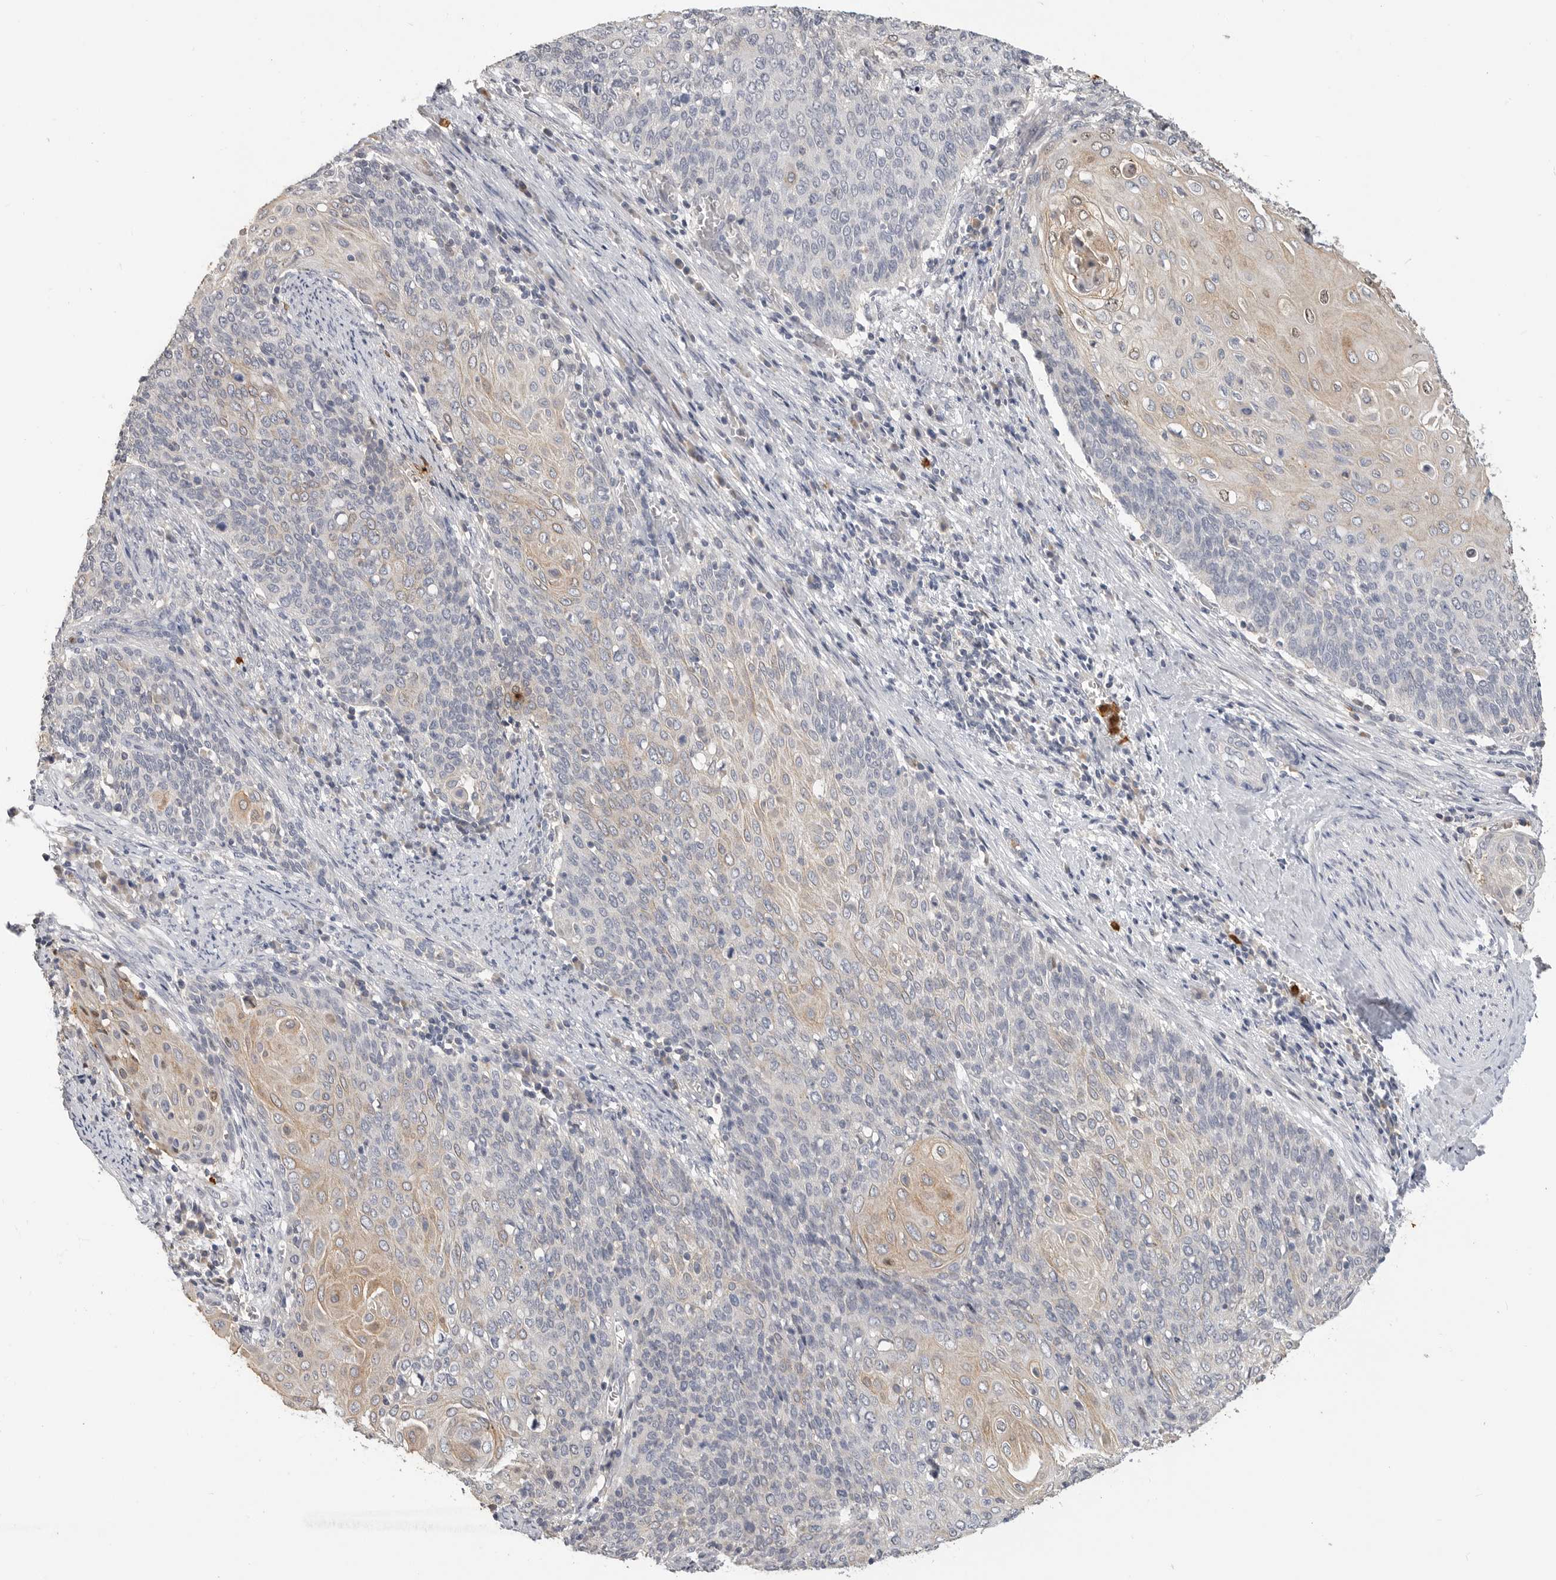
{"staining": {"intensity": "weak", "quantity": "<25%", "location": "cytoplasmic/membranous"}, "tissue": "cervical cancer", "cell_type": "Tumor cells", "image_type": "cancer", "snomed": [{"axis": "morphology", "description": "Squamous cell carcinoma, NOS"}, {"axis": "topography", "description": "Cervix"}], "caption": "DAB immunohistochemical staining of squamous cell carcinoma (cervical) displays no significant staining in tumor cells. (DAB immunohistochemistry (IHC), high magnification).", "gene": "LTBR", "patient": {"sex": "female", "age": 39}}